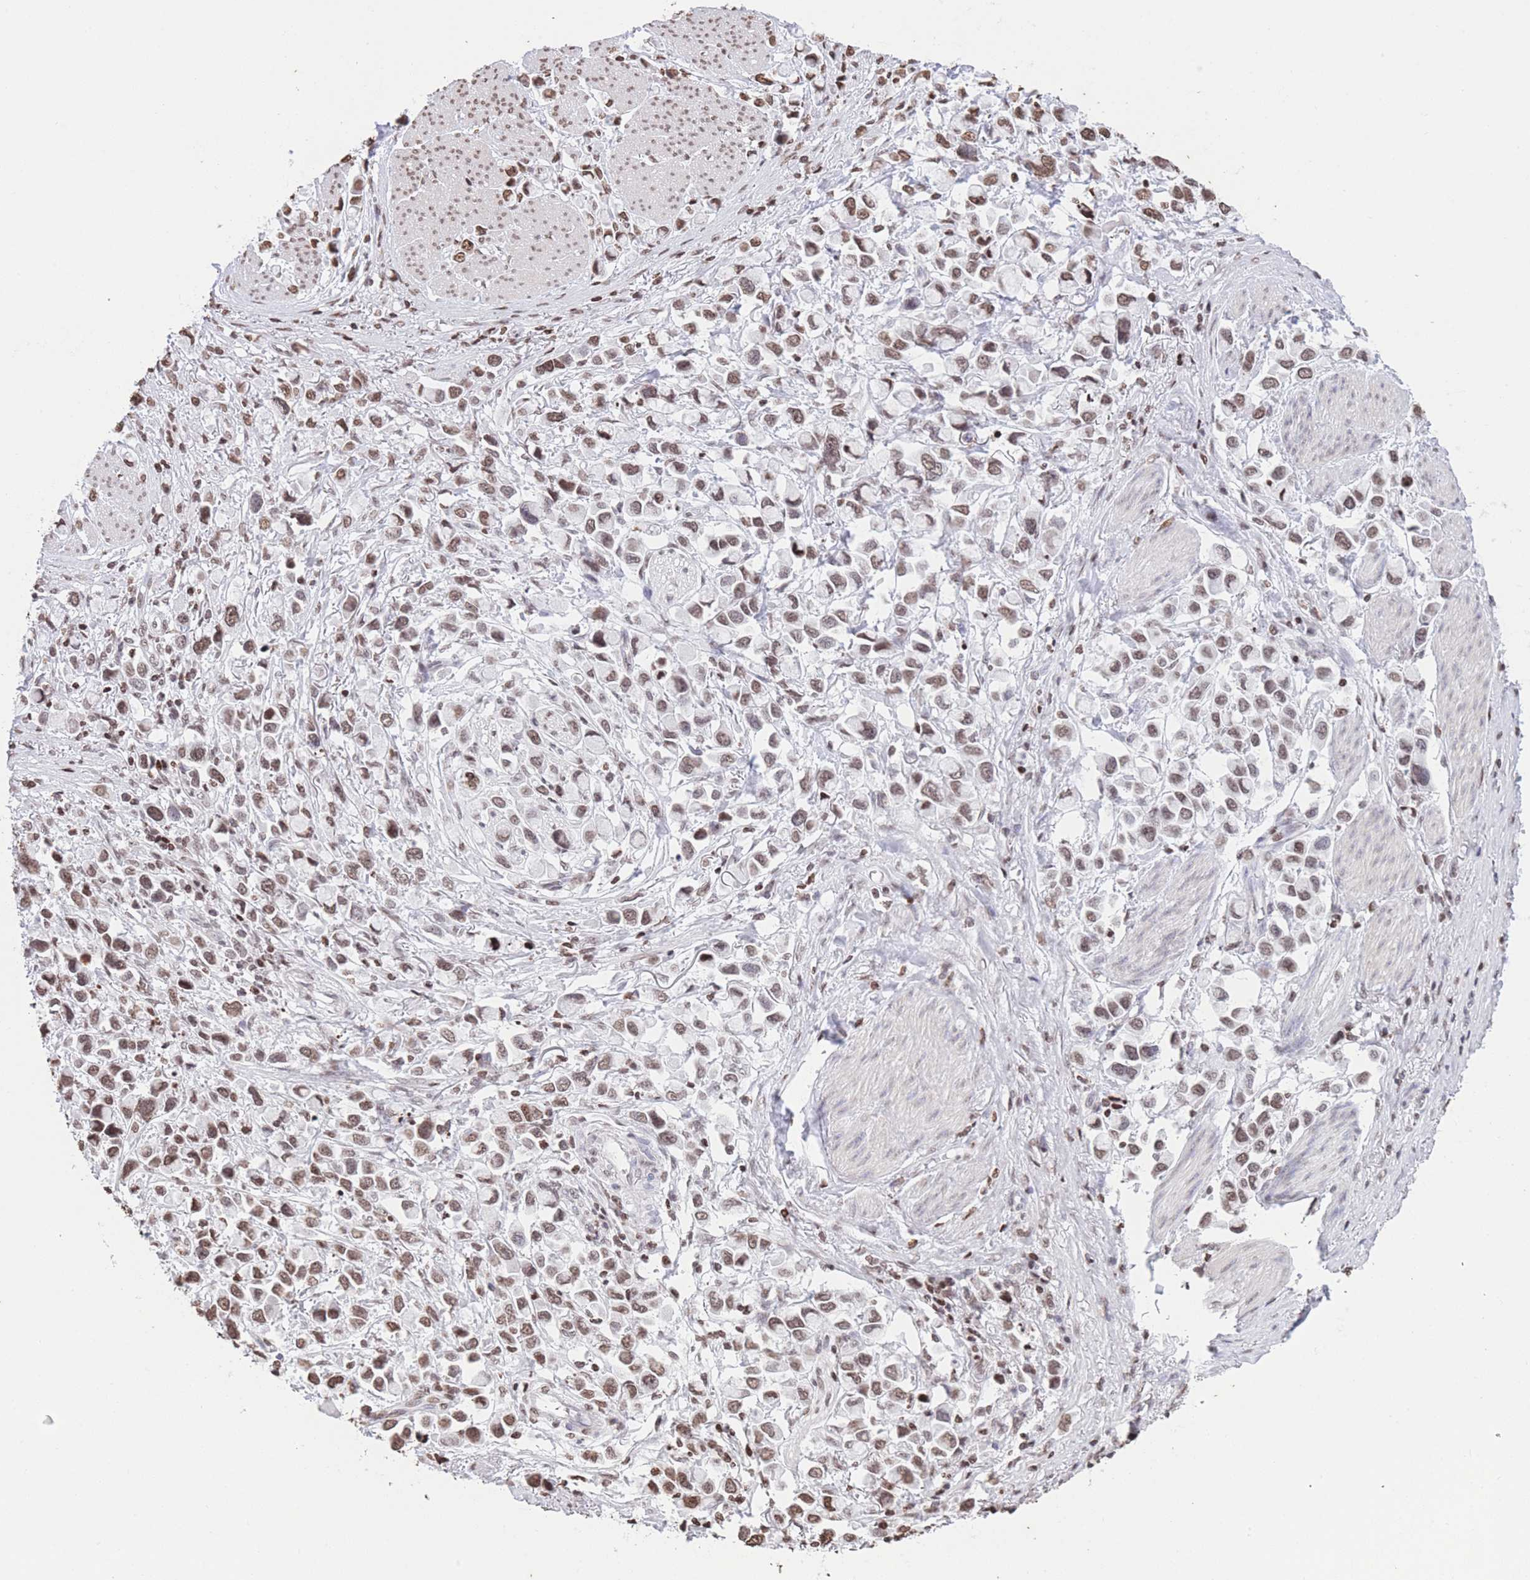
{"staining": {"intensity": "moderate", "quantity": ">75%", "location": "nuclear"}, "tissue": "stomach cancer", "cell_type": "Tumor cells", "image_type": "cancer", "snomed": [{"axis": "morphology", "description": "Adenocarcinoma, NOS"}, {"axis": "topography", "description": "Stomach"}], "caption": "Protein expression analysis of stomach adenocarcinoma displays moderate nuclear expression in approximately >75% of tumor cells.", "gene": "H2BC11", "patient": {"sex": "female", "age": 81}}